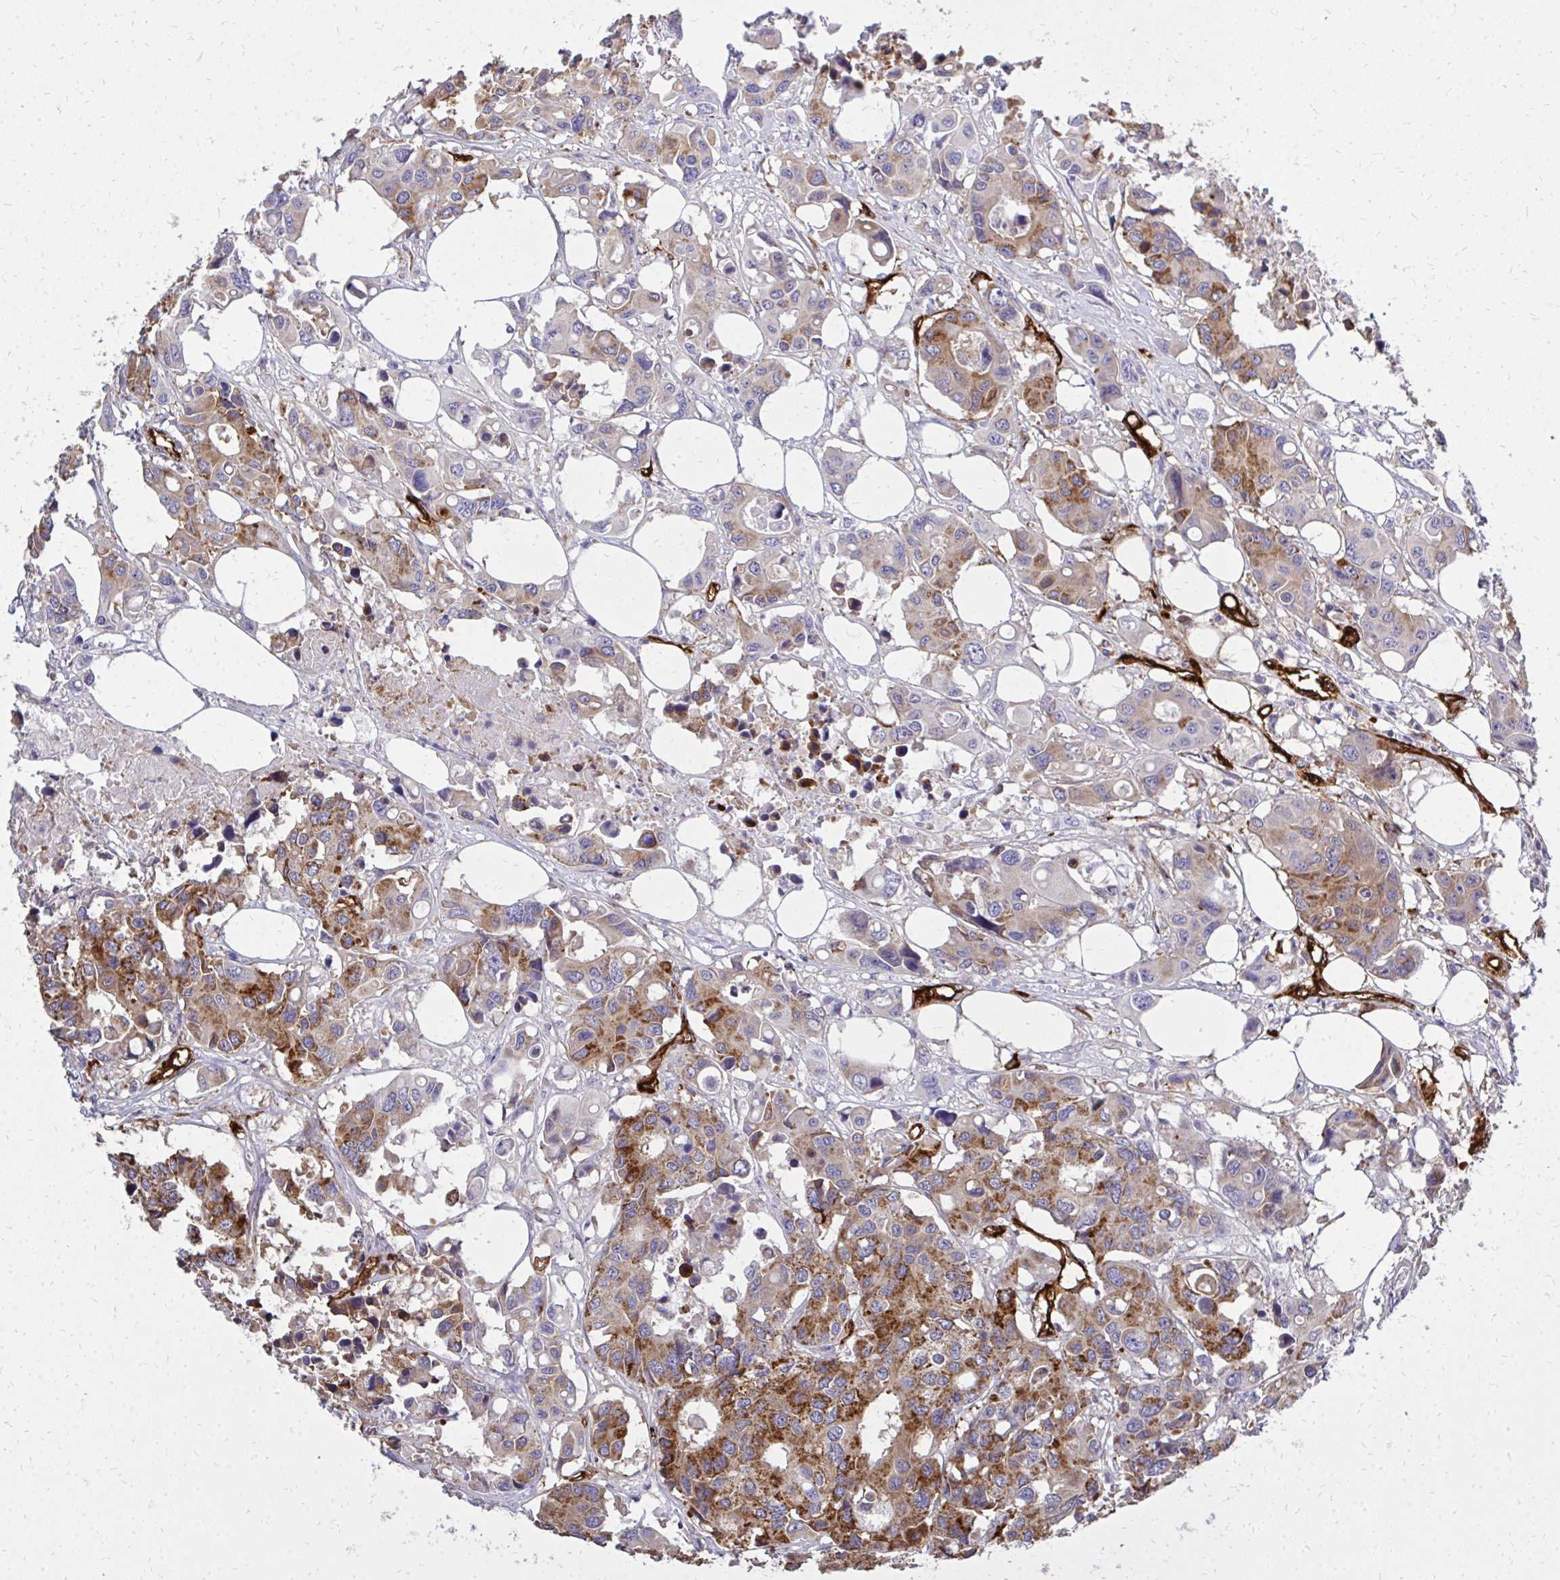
{"staining": {"intensity": "moderate", "quantity": "25%-75%", "location": "cytoplasmic/membranous"}, "tissue": "colorectal cancer", "cell_type": "Tumor cells", "image_type": "cancer", "snomed": [{"axis": "morphology", "description": "Adenocarcinoma, NOS"}, {"axis": "topography", "description": "Colon"}], "caption": "Human colorectal adenocarcinoma stained with a protein marker reveals moderate staining in tumor cells.", "gene": "MARCKSL1", "patient": {"sex": "male", "age": 77}}